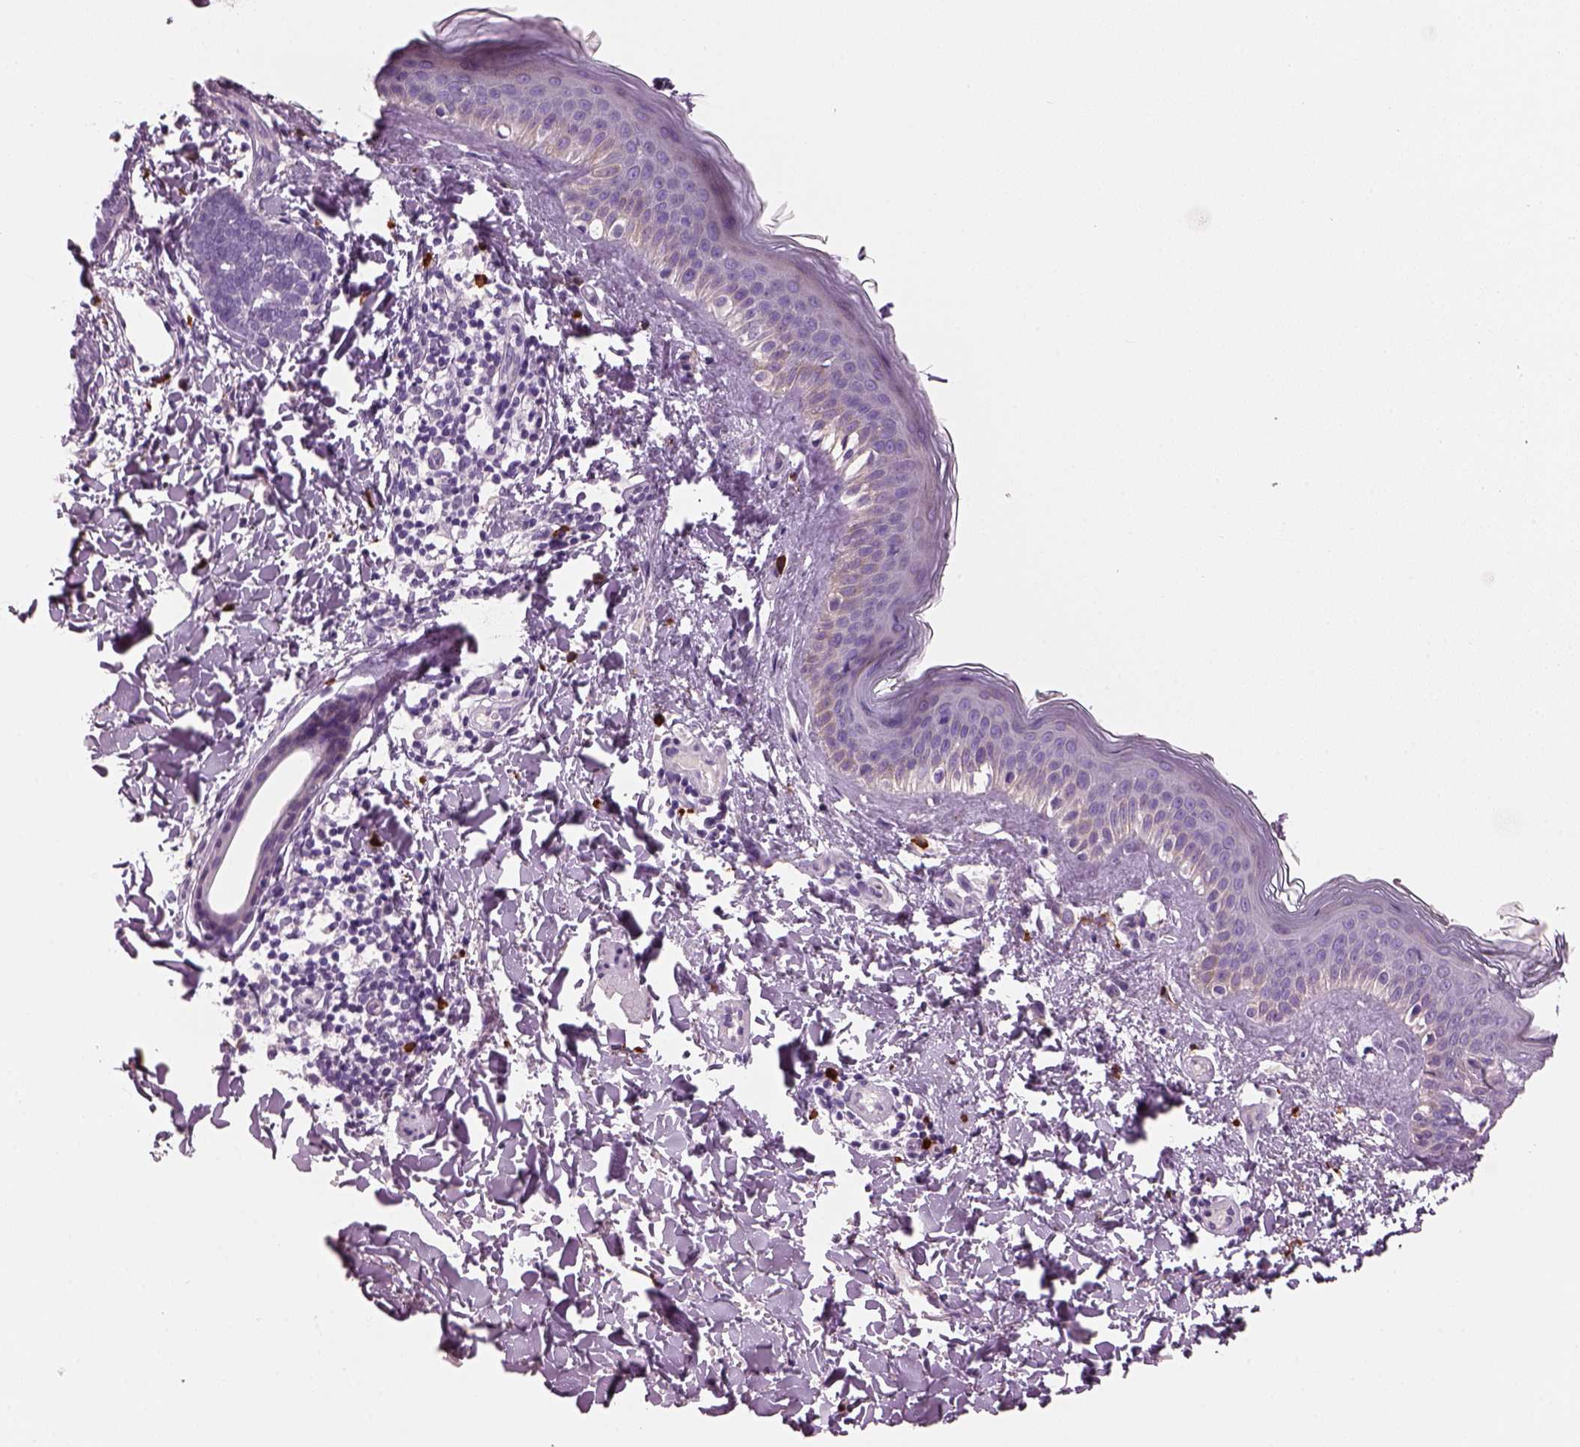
{"staining": {"intensity": "negative", "quantity": "none", "location": "none"}, "tissue": "skin cancer", "cell_type": "Tumor cells", "image_type": "cancer", "snomed": [{"axis": "morphology", "description": "Normal tissue, NOS"}, {"axis": "morphology", "description": "Basal cell carcinoma"}, {"axis": "topography", "description": "Skin"}], "caption": "Tumor cells show no significant staining in skin basal cell carcinoma.", "gene": "ADGRG5", "patient": {"sex": "male", "age": 46}}